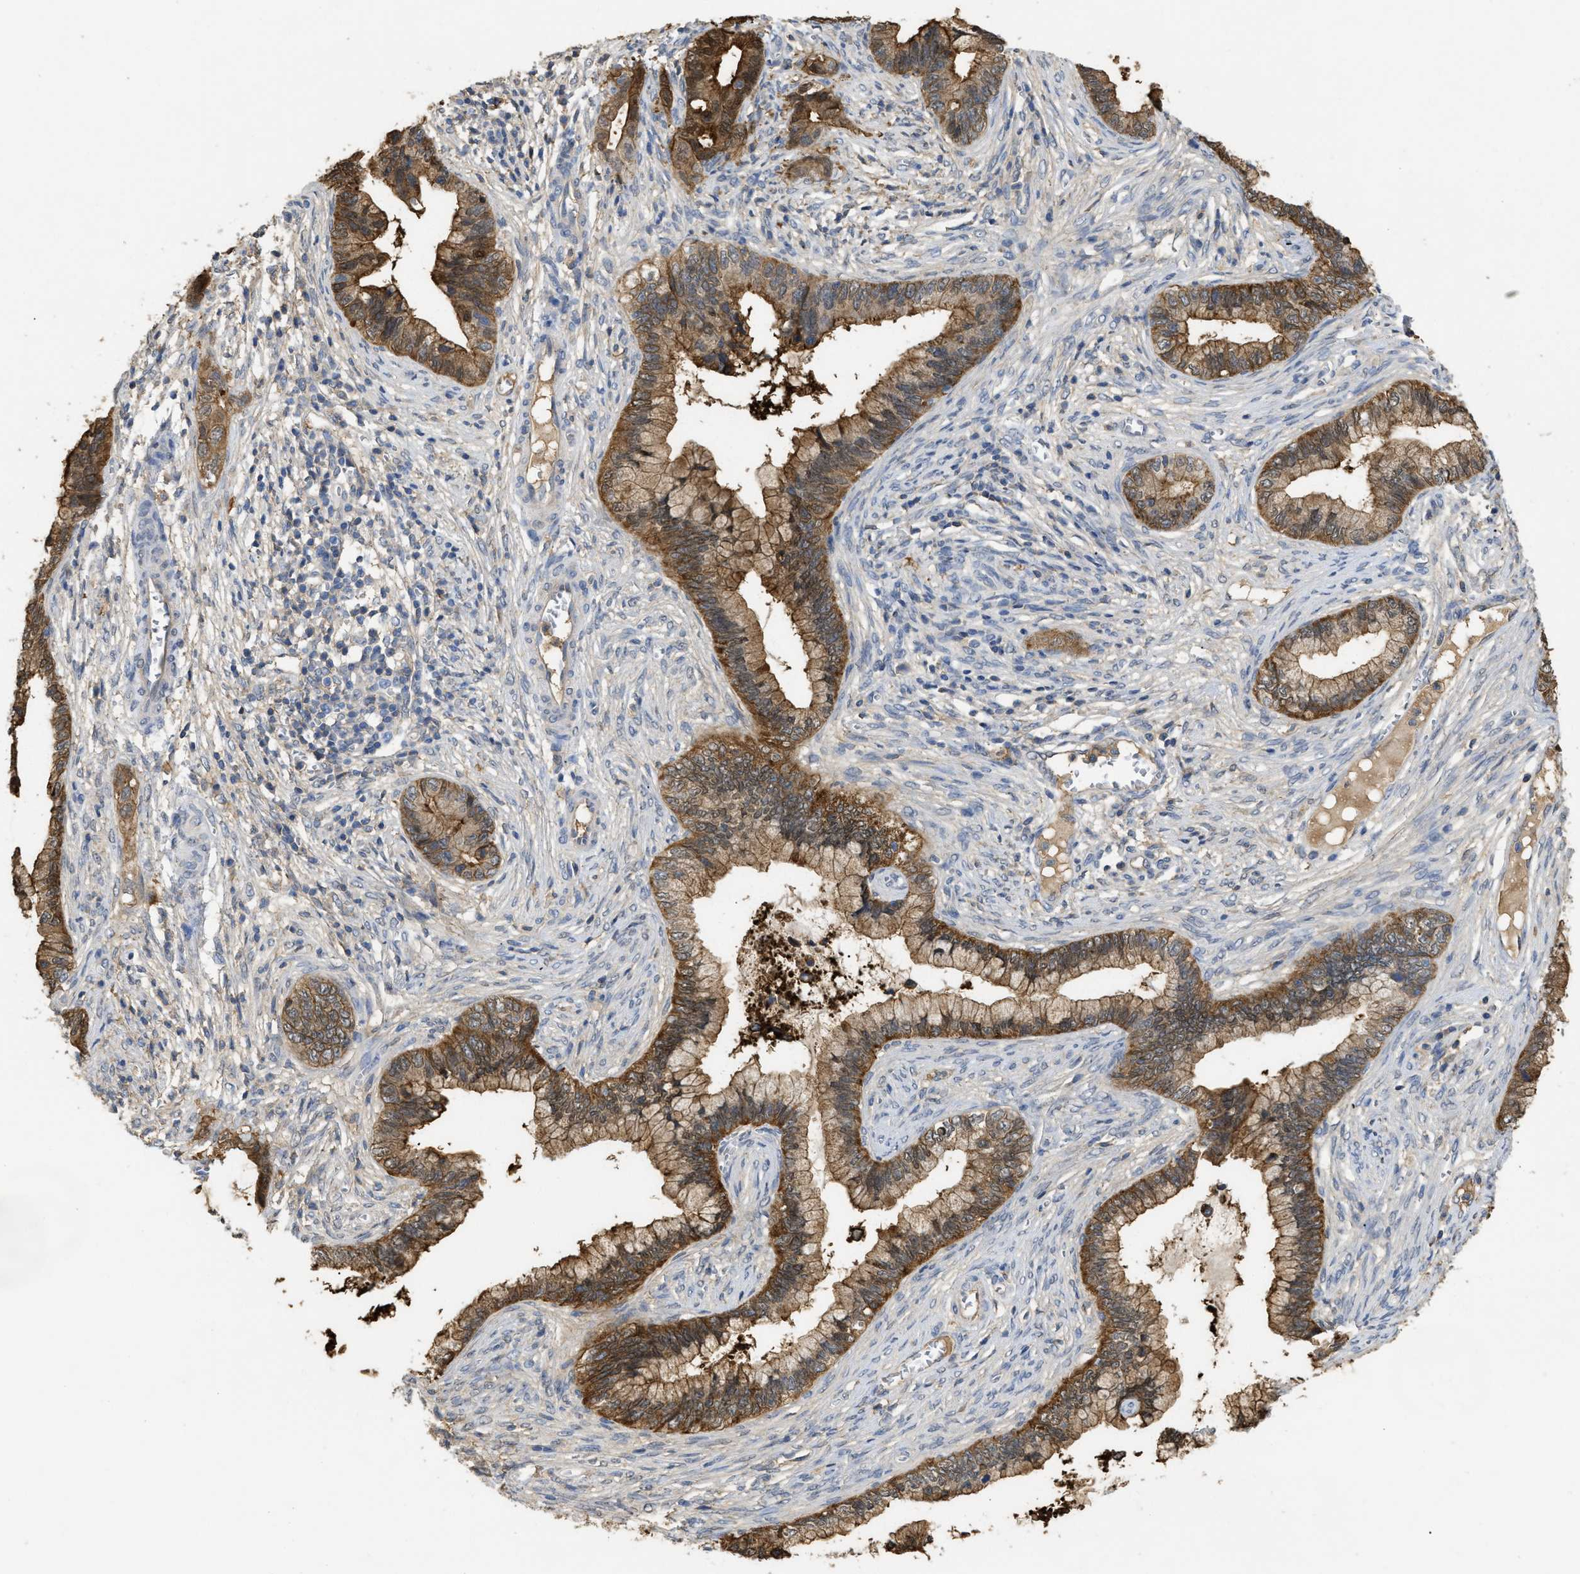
{"staining": {"intensity": "moderate", "quantity": ">75%", "location": "cytoplasmic/membranous"}, "tissue": "cervical cancer", "cell_type": "Tumor cells", "image_type": "cancer", "snomed": [{"axis": "morphology", "description": "Adenocarcinoma, NOS"}, {"axis": "topography", "description": "Cervix"}], "caption": "A photomicrograph showing moderate cytoplasmic/membranous staining in approximately >75% of tumor cells in adenocarcinoma (cervical), as visualized by brown immunohistochemical staining.", "gene": "ANXA4", "patient": {"sex": "female", "age": 44}}